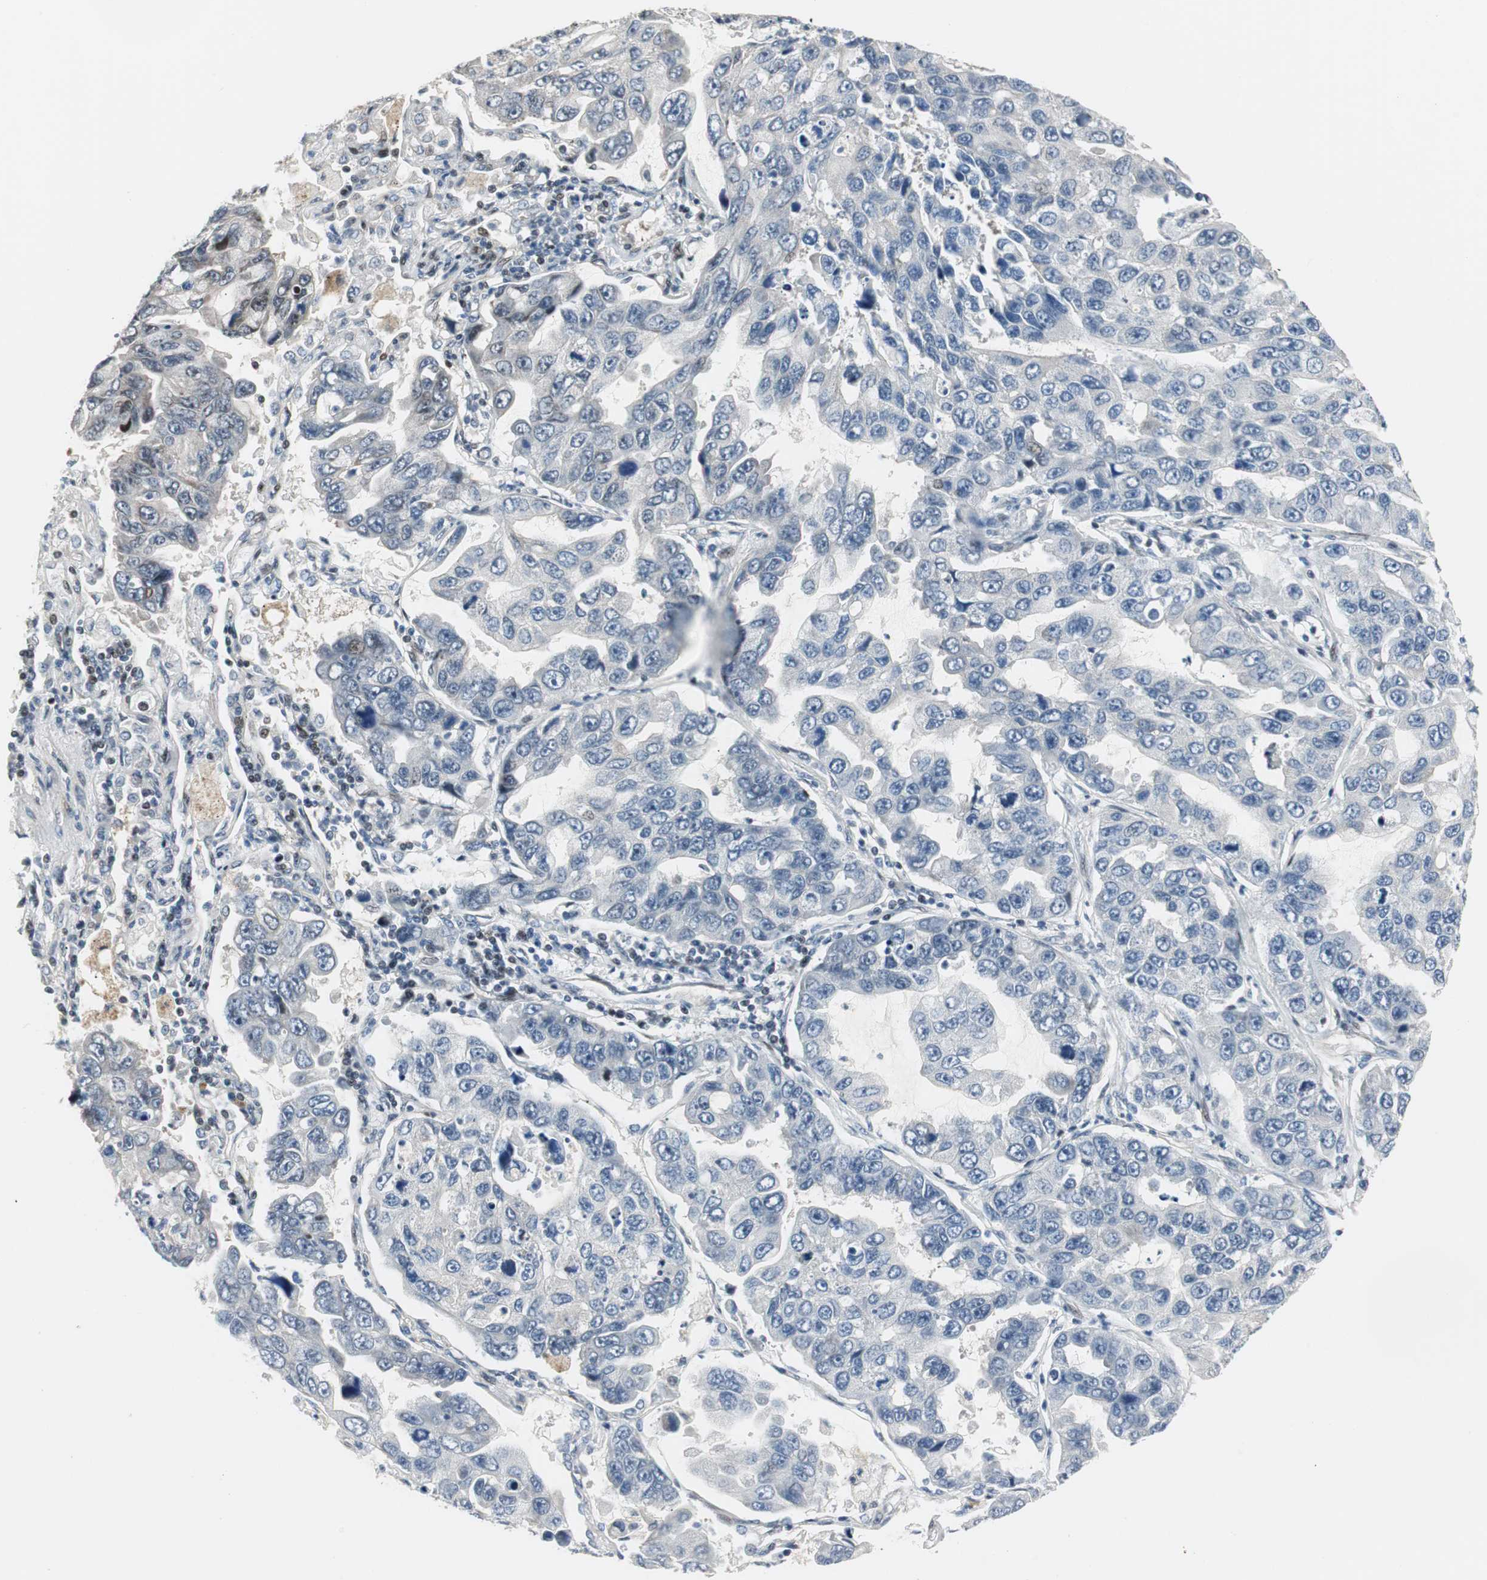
{"staining": {"intensity": "weak", "quantity": "<25%", "location": "nuclear"}, "tissue": "lung cancer", "cell_type": "Tumor cells", "image_type": "cancer", "snomed": [{"axis": "morphology", "description": "Adenocarcinoma, NOS"}, {"axis": "topography", "description": "Lung"}], "caption": "Immunohistochemical staining of human lung adenocarcinoma displays no significant staining in tumor cells.", "gene": "RAD1", "patient": {"sex": "male", "age": 64}}